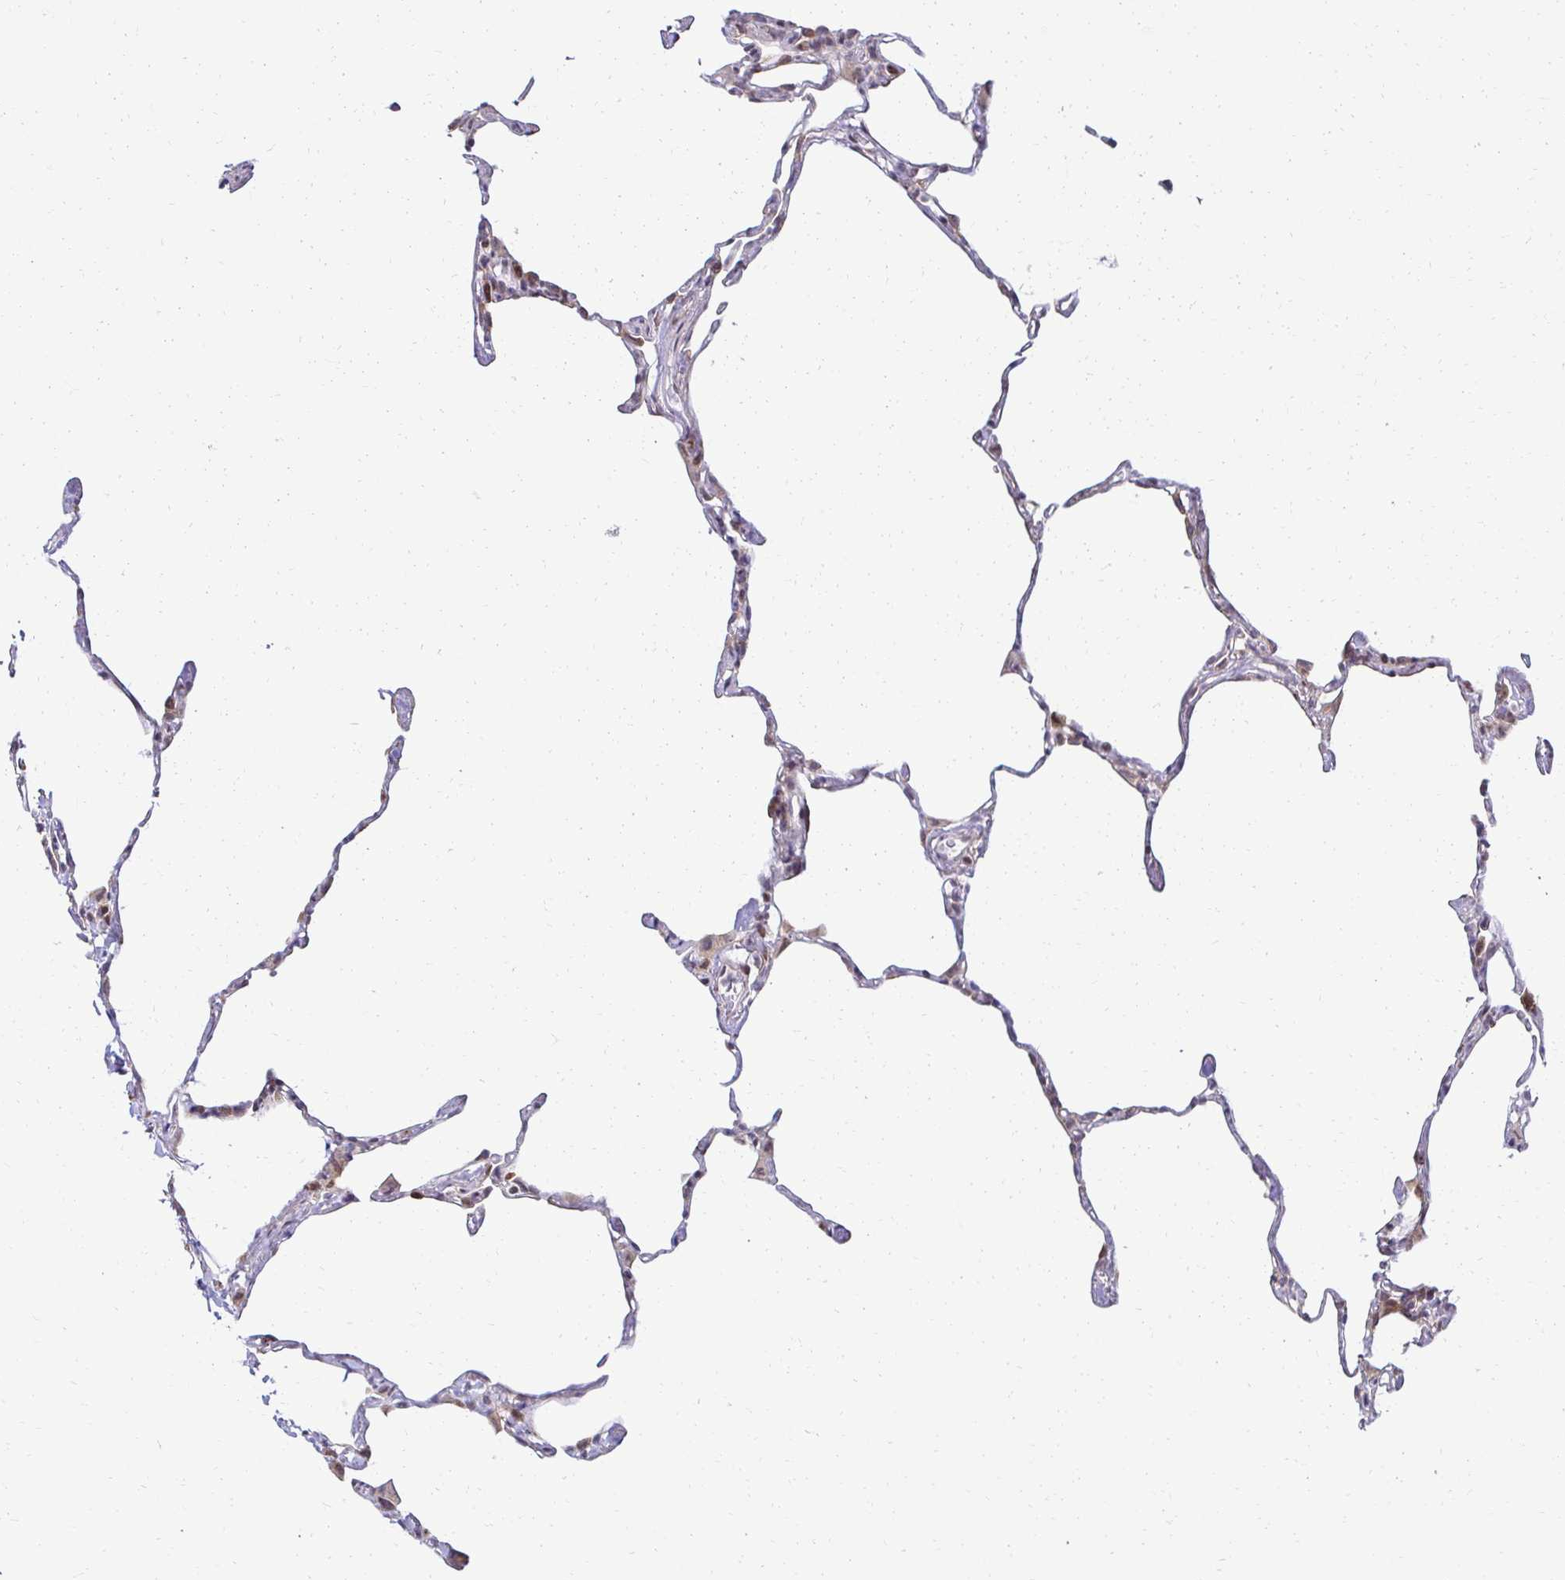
{"staining": {"intensity": "moderate", "quantity": "25%-75%", "location": "cytoplasmic/membranous"}, "tissue": "lung", "cell_type": "Alveolar cells", "image_type": "normal", "snomed": [{"axis": "morphology", "description": "Normal tissue, NOS"}, {"axis": "topography", "description": "Lung"}], "caption": "Immunohistochemical staining of normal lung displays 25%-75% levels of moderate cytoplasmic/membranous protein positivity in about 25%-75% of alveolar cells. (Brightfield microscopy of DAB IHC at high magnification).", "gene": "HPS1", "patient": {"sex": "male", "age": 65}}